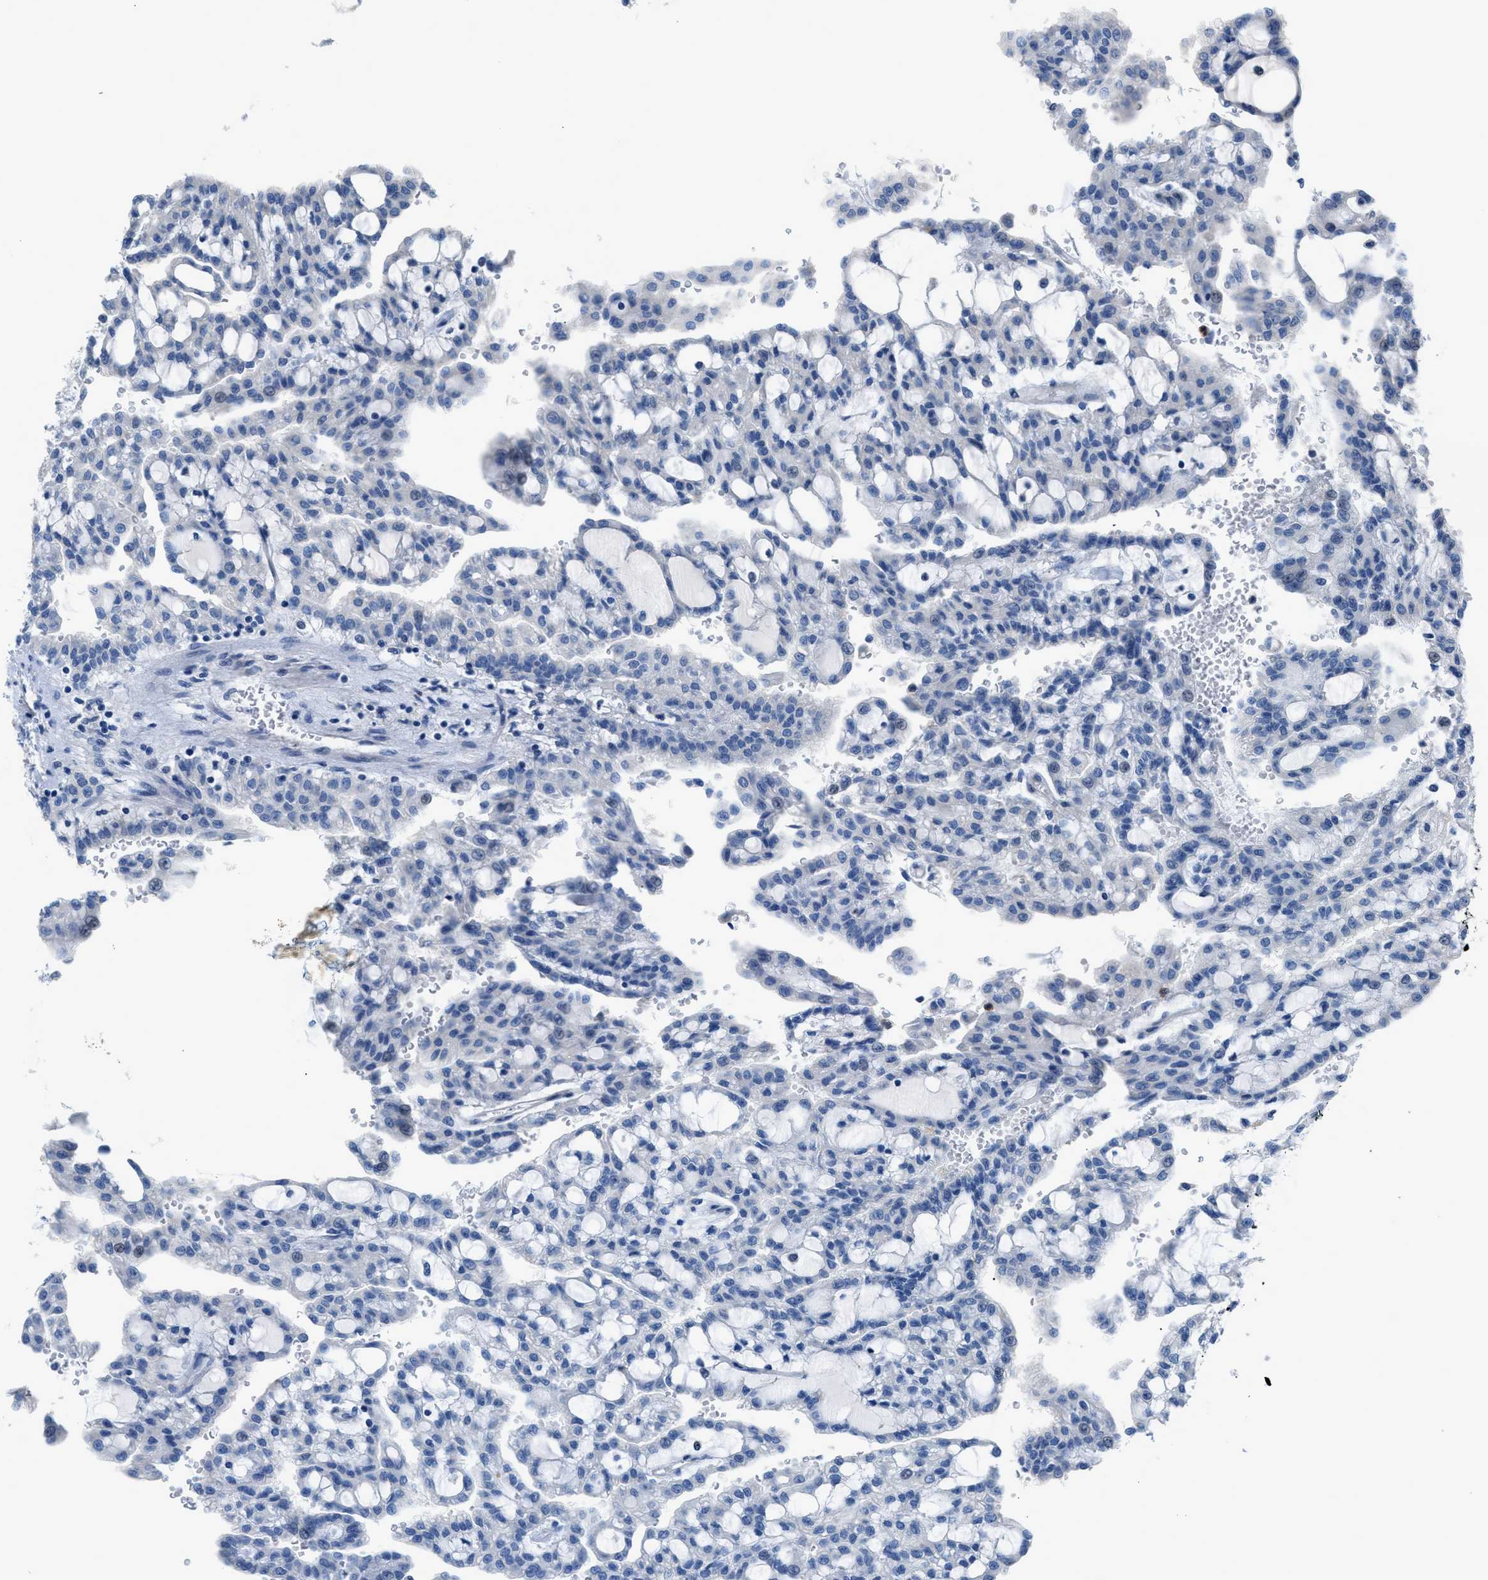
{"staining": {"intensity": "negative", "quantity": "none", "location": "none"}, "tissue": "renal cancer", "cell_type": "Tumor cells", "image_type": "cancer", "snomed": [{"axis": "morphology", "description": "Adenocarcinoma, NOS"}, {"axis": "topography", "description": "Kidney"}], "caption": "Tumor cells show no significant positivity in renal adenocarcinoma.", "gene": "ITPR1", "patient": {"sex": "male", "age": 63}}